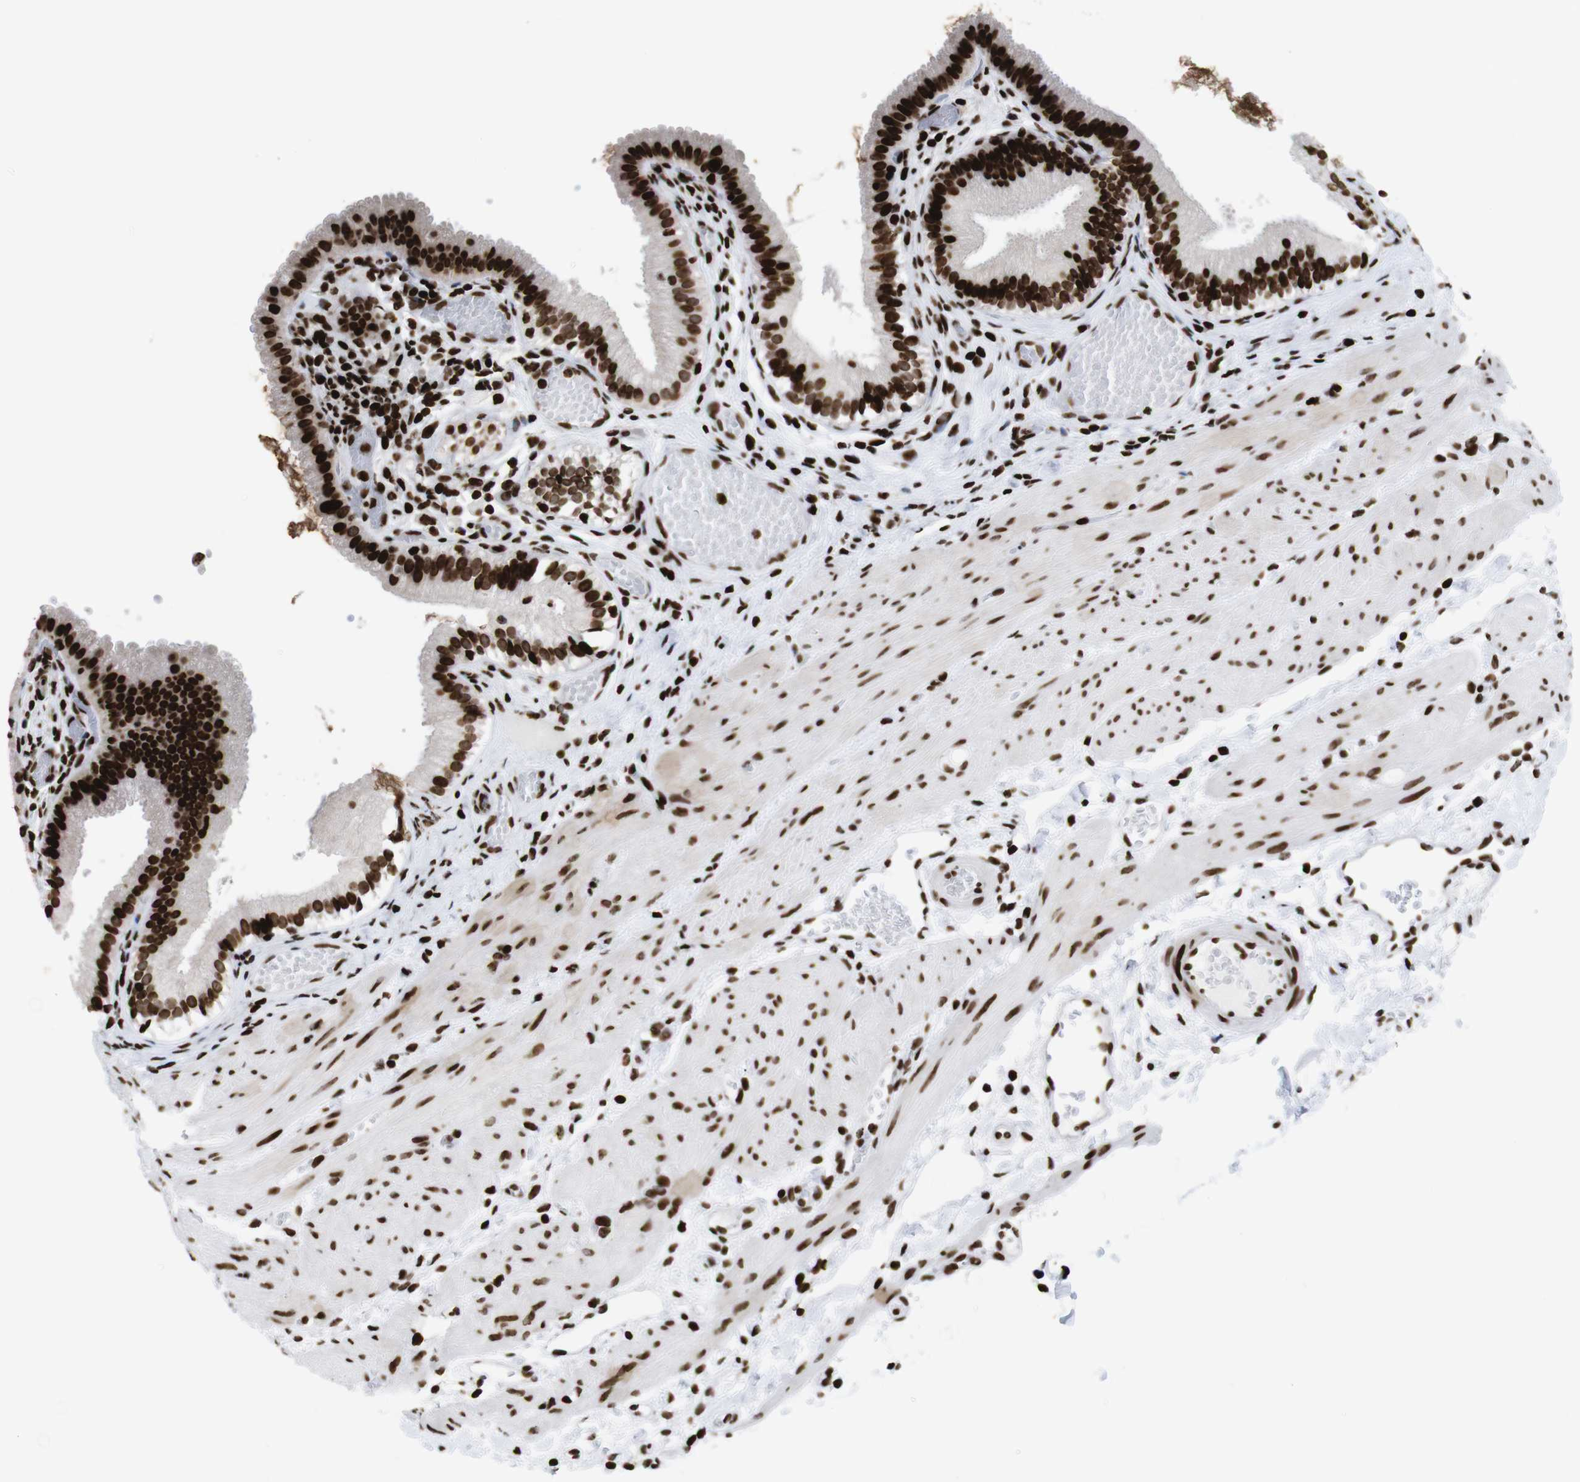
{"staining": {"intensity": "strong", "quantity": ">75%", "location": "nuclear"}, "tissue": "gallbladder", "cell_type": "Glandular cells", "image_type": "normal", "snomed": [{"axis": "morphology", "description": "Normal tissue, NOS"}, {"axis": "topography", "description": "Gallbladder"}], "caption": "Glandular cells display high levels of strong nuclear staining in about >75% of cells in benign human gallbladder.", "gene": "H1", "patient": {"sex": "female", "age": 26}}